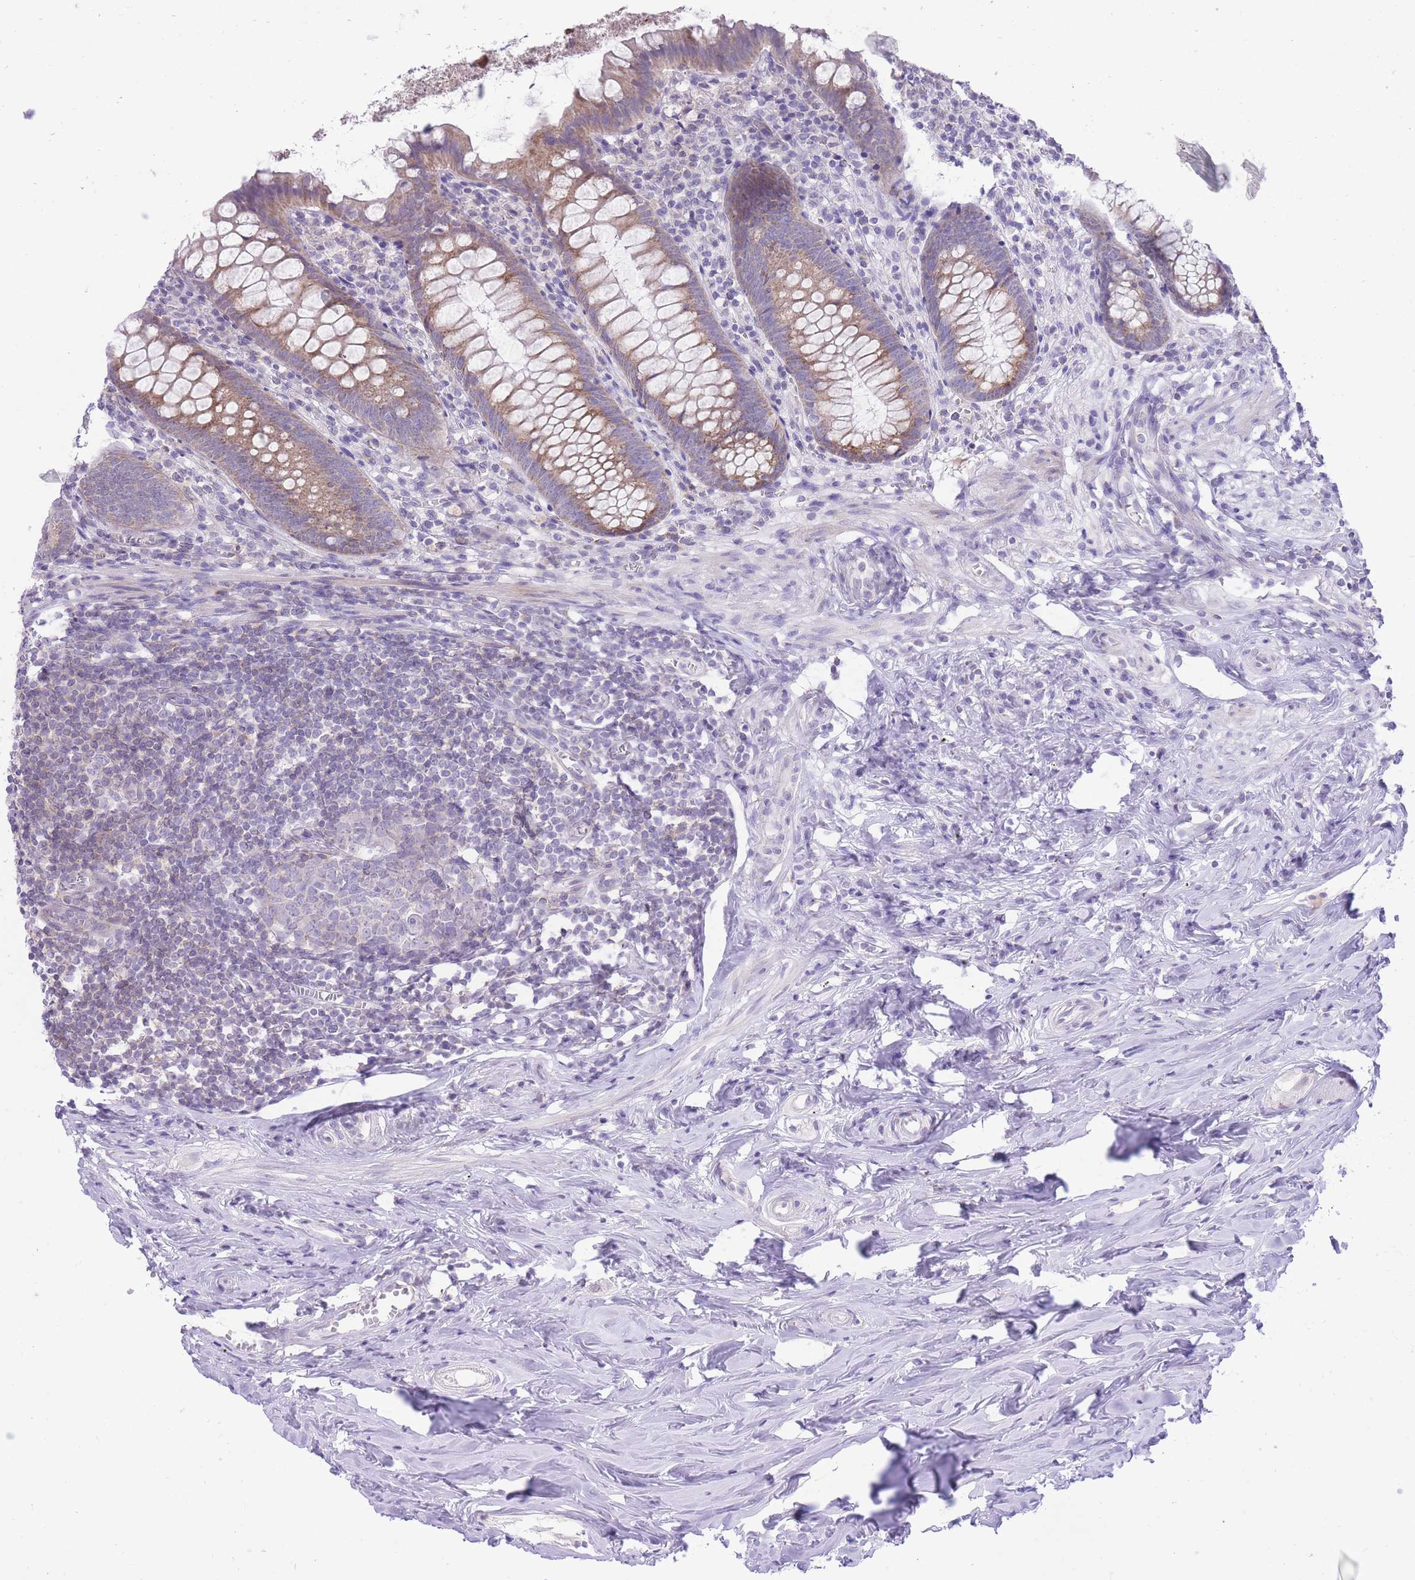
{"staining": {"intensity": "moderate", "quantity": ">75%", "location": "cytoplasmic/membranous"}, "tissue": "appendix", "cell_type": "Glandular cells", "image_type": "normal", "snomed": [{"axis": "morphology", "description": "Normal tissue, NOS"}, {"axis": "topography", "description": "Appendix"}], "caption": "DAB (3,3'-diaminobenzidine) immunohistochemical staining of normal appendix reveals moderate cytoplasmic/membranous protein positivity in about >75% of glandular cells.", "gene": "DENND2D", "patient": {"sex": "female", "age": 51}}